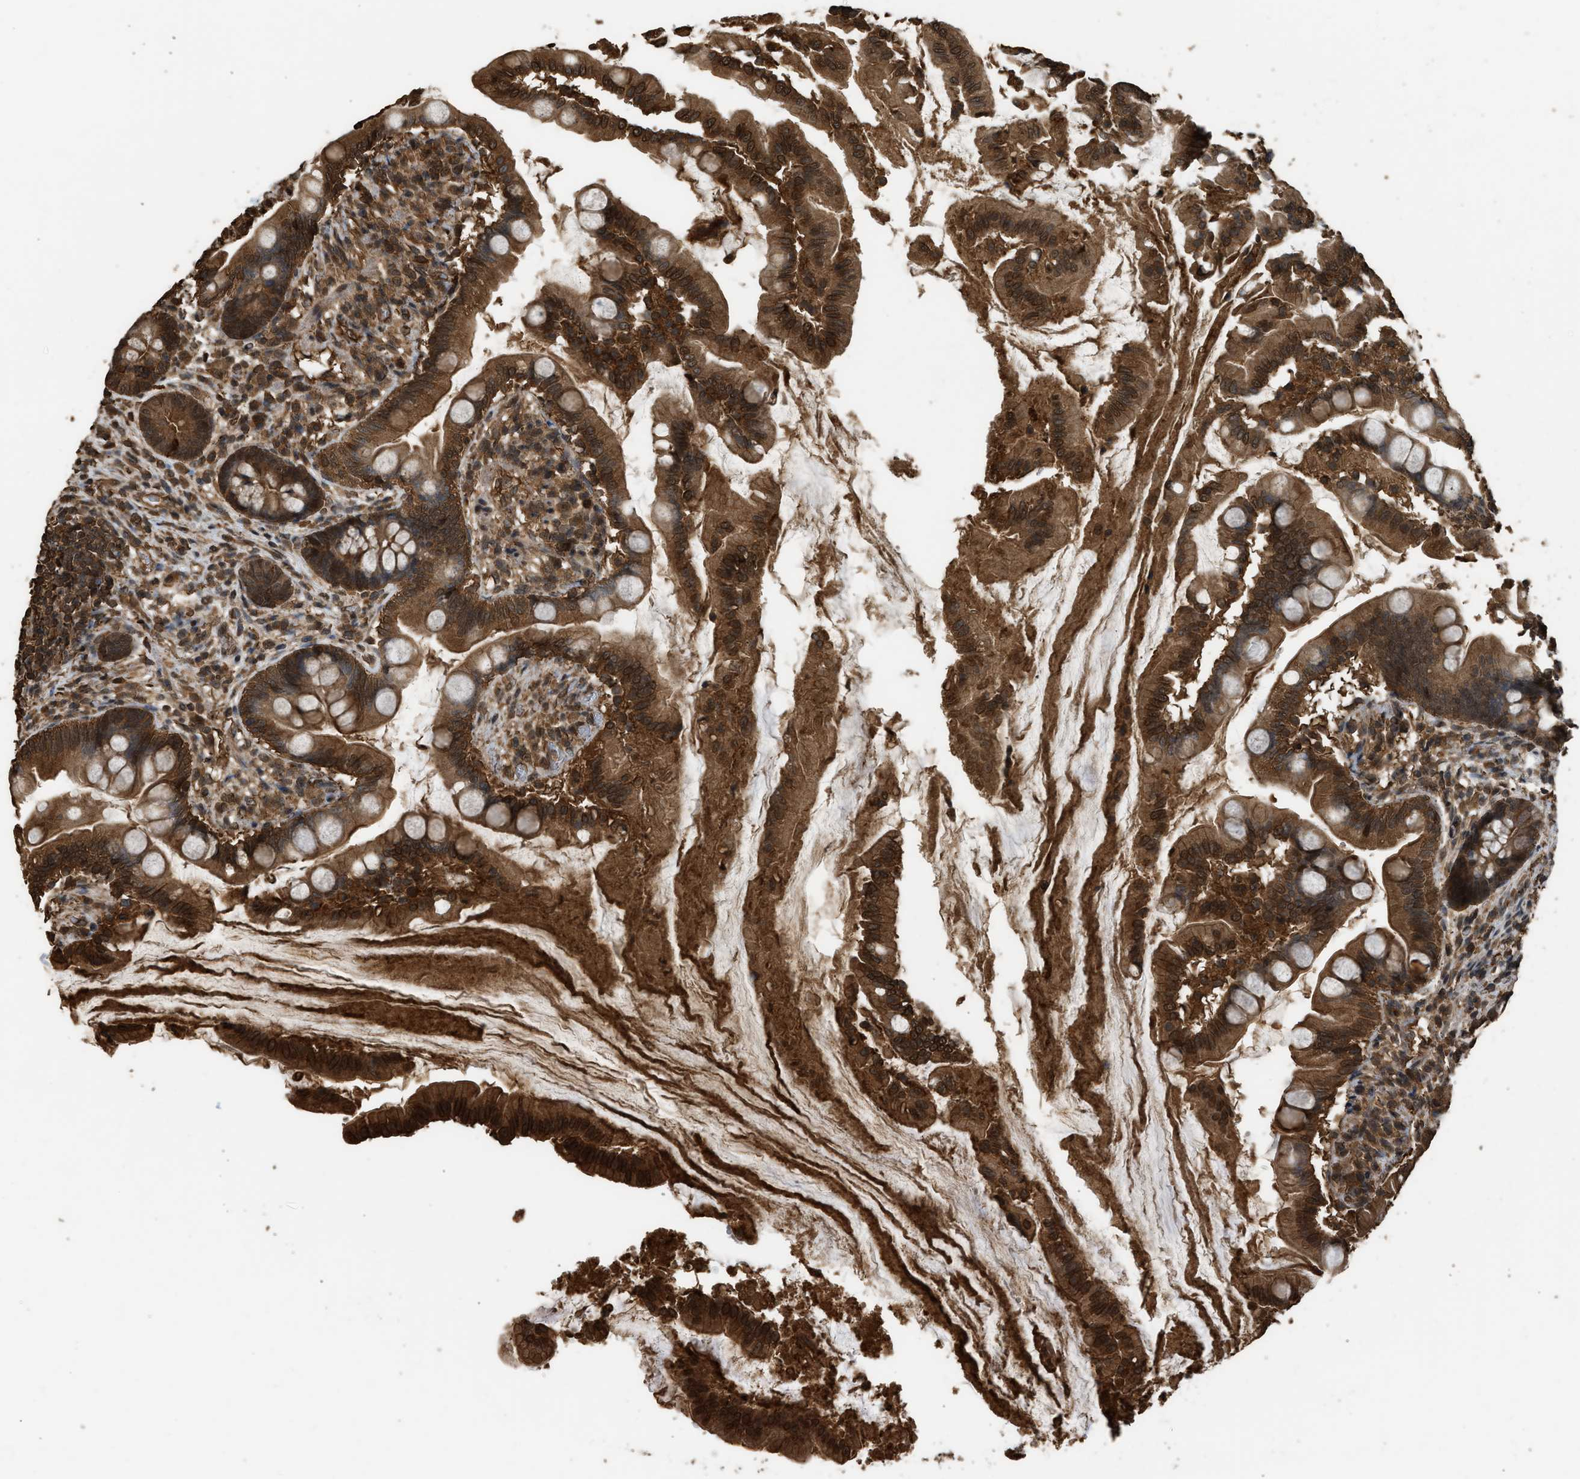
{"staining": {"intensity": "strong", "quantity": ">75%", "location": "cytoplasmic/membranous,nuclear"}, "tissue": "small intestine", "cell_type": "Glandular cells", "image_type": "normal", "snomed": [{"axis": "morphology", "description": "Normal tissue, NOS"}, {"axis": "topography", "description": "Small intestine"}], "caption": "Approximately >75% of glandular cells in benign small intestine demonstrate strong cytoplasmic/membranous,nuclear protein positivity as visualized by brown immunohistochemical staining.", "gene": "MYBL2", "patient": {"sex": "female", "age": 56}}